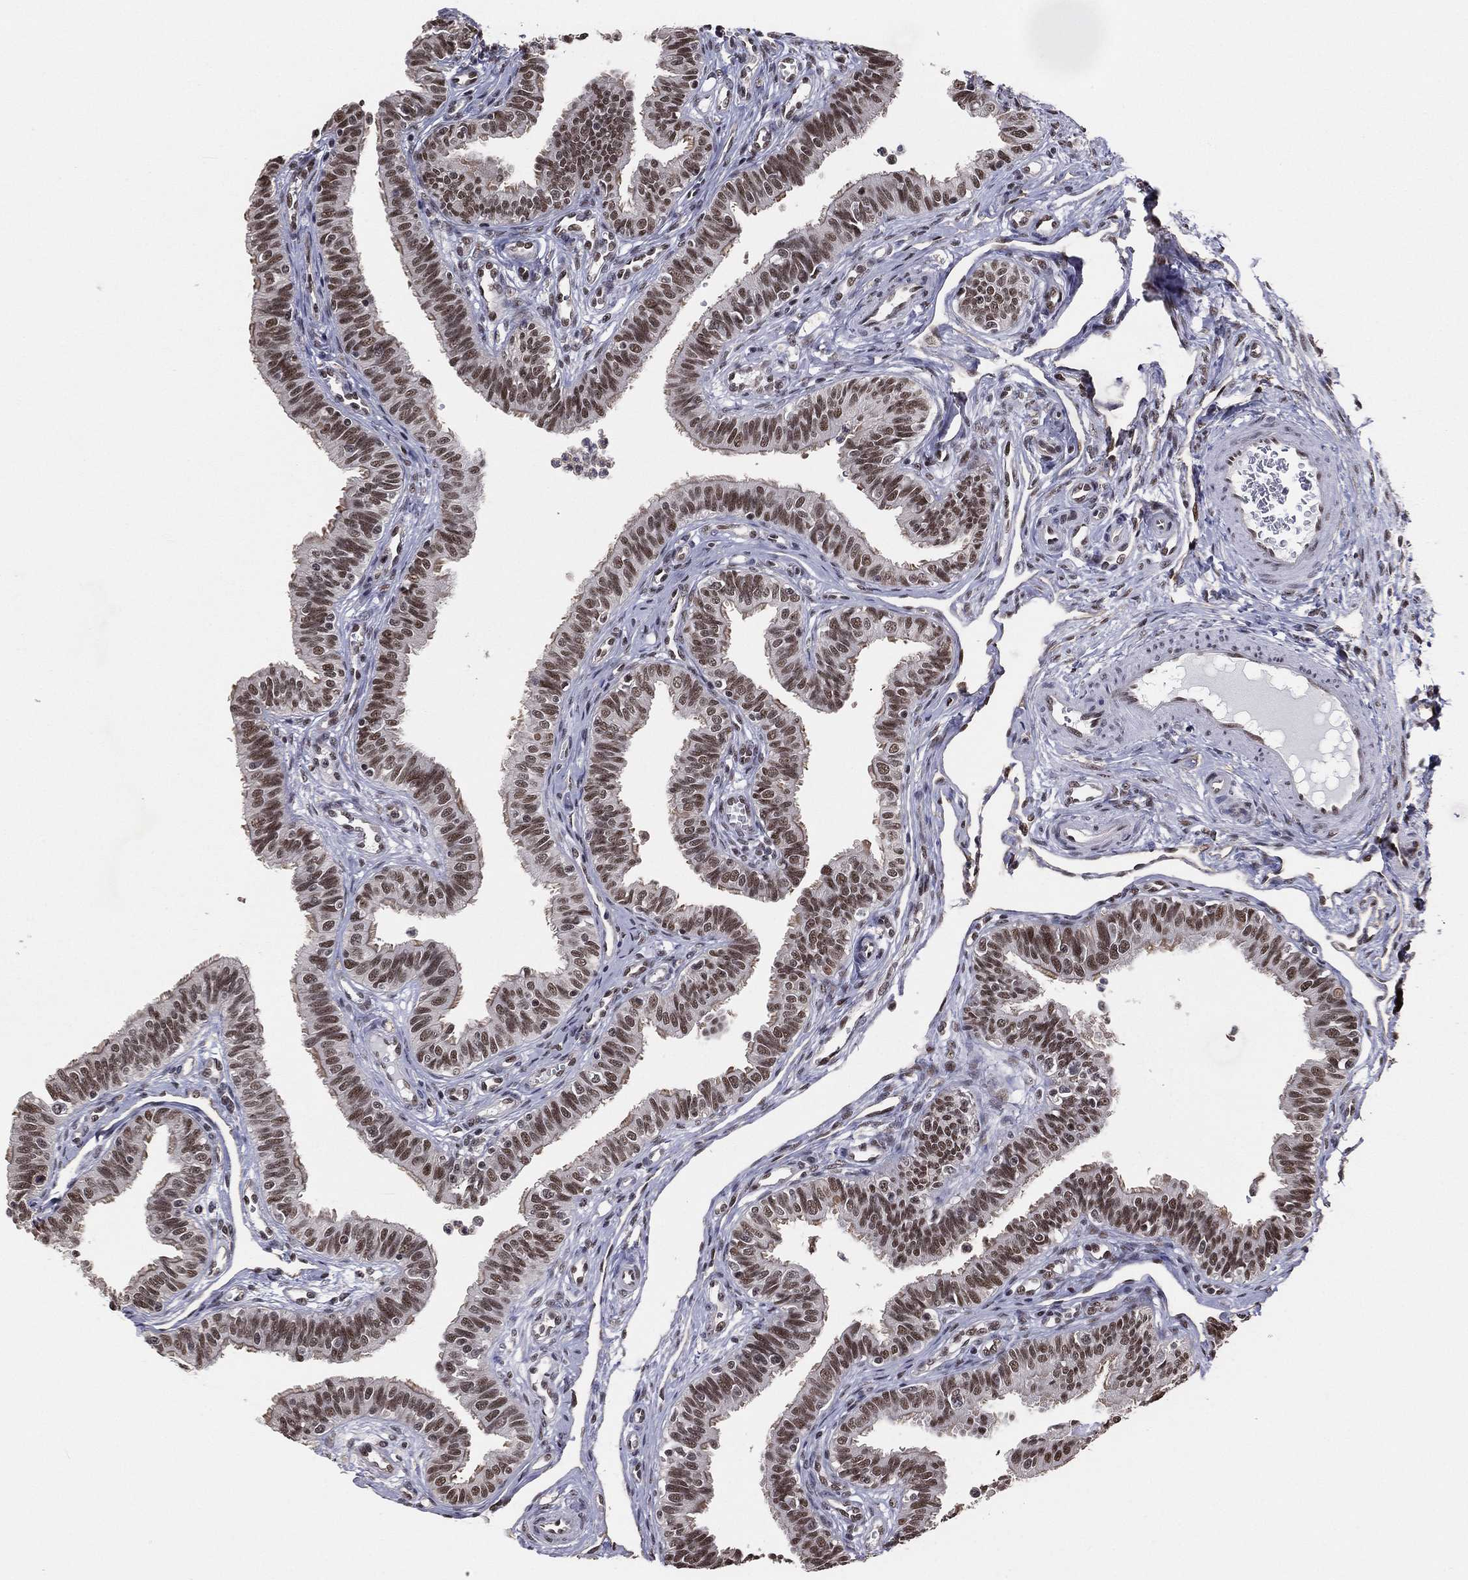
{"staining": {"intensity": "strong", "quantity": "25%-75%", "location": "cytoplasmic/membranous,nuclear"}, "tissue": "fallopian tube", "cell_type": "Glandular cells", "image_type": "normal", "snomed": [{"axis": "morphology", "description": "Normal tissue, NOS"}, {"axis": "topography", "description": "Fallopian tube"}], "caption": "Human fallopian tube stained with a brown dye reveals strong cytoplasmic/membranous,nuclear positive positivity in about 25%-75% of glandular cells.", "gene": "GPALPP1", "patient": {"sex": "female", "age": 36}}